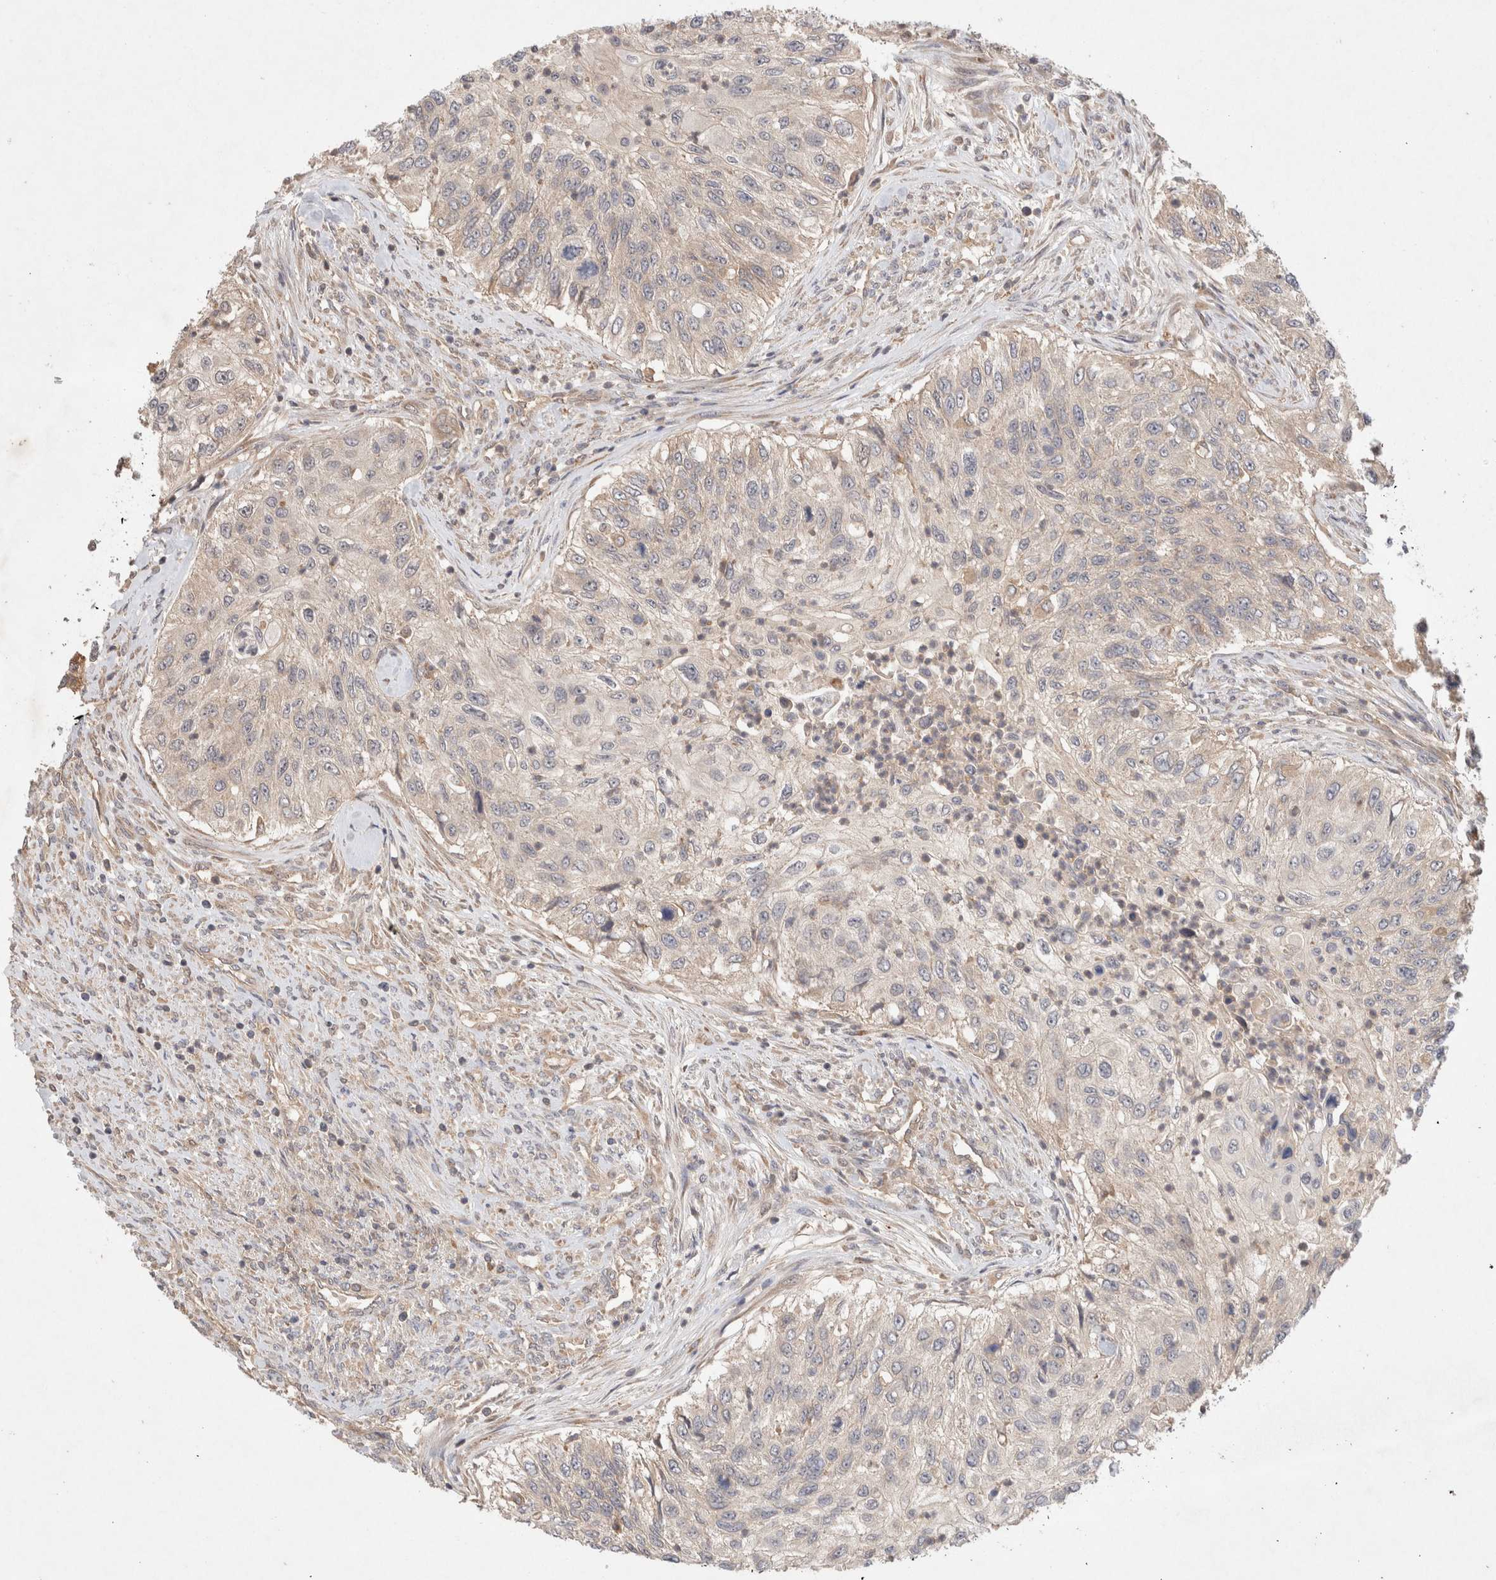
{"staining": {"intensity": "weak", "quantity": "25%-75%", "location": "cytoplasmic/membranous"}, "tissue": "urothelial cancer", "cell_type": "Tumor cells", "image_type": "cancer", "snomed": [{"axis": "morphology", "description": "Urothelial carcinoma, High grade"}, {"axis": "topography", "description": "Urinary bladder"}], "caption": "Urothelial cancer was stained to show a protein in brown. There is low levels of weak cytoplasmic/membranous staining in approximately 25%-75% of tumor cells. (DAB (3,3'-diaminobenzidine) IHC, brown staining for protein, blue staining for nuclei).", "gene": "KLHL20", "patient": {"sex": "female", "age": 60}}